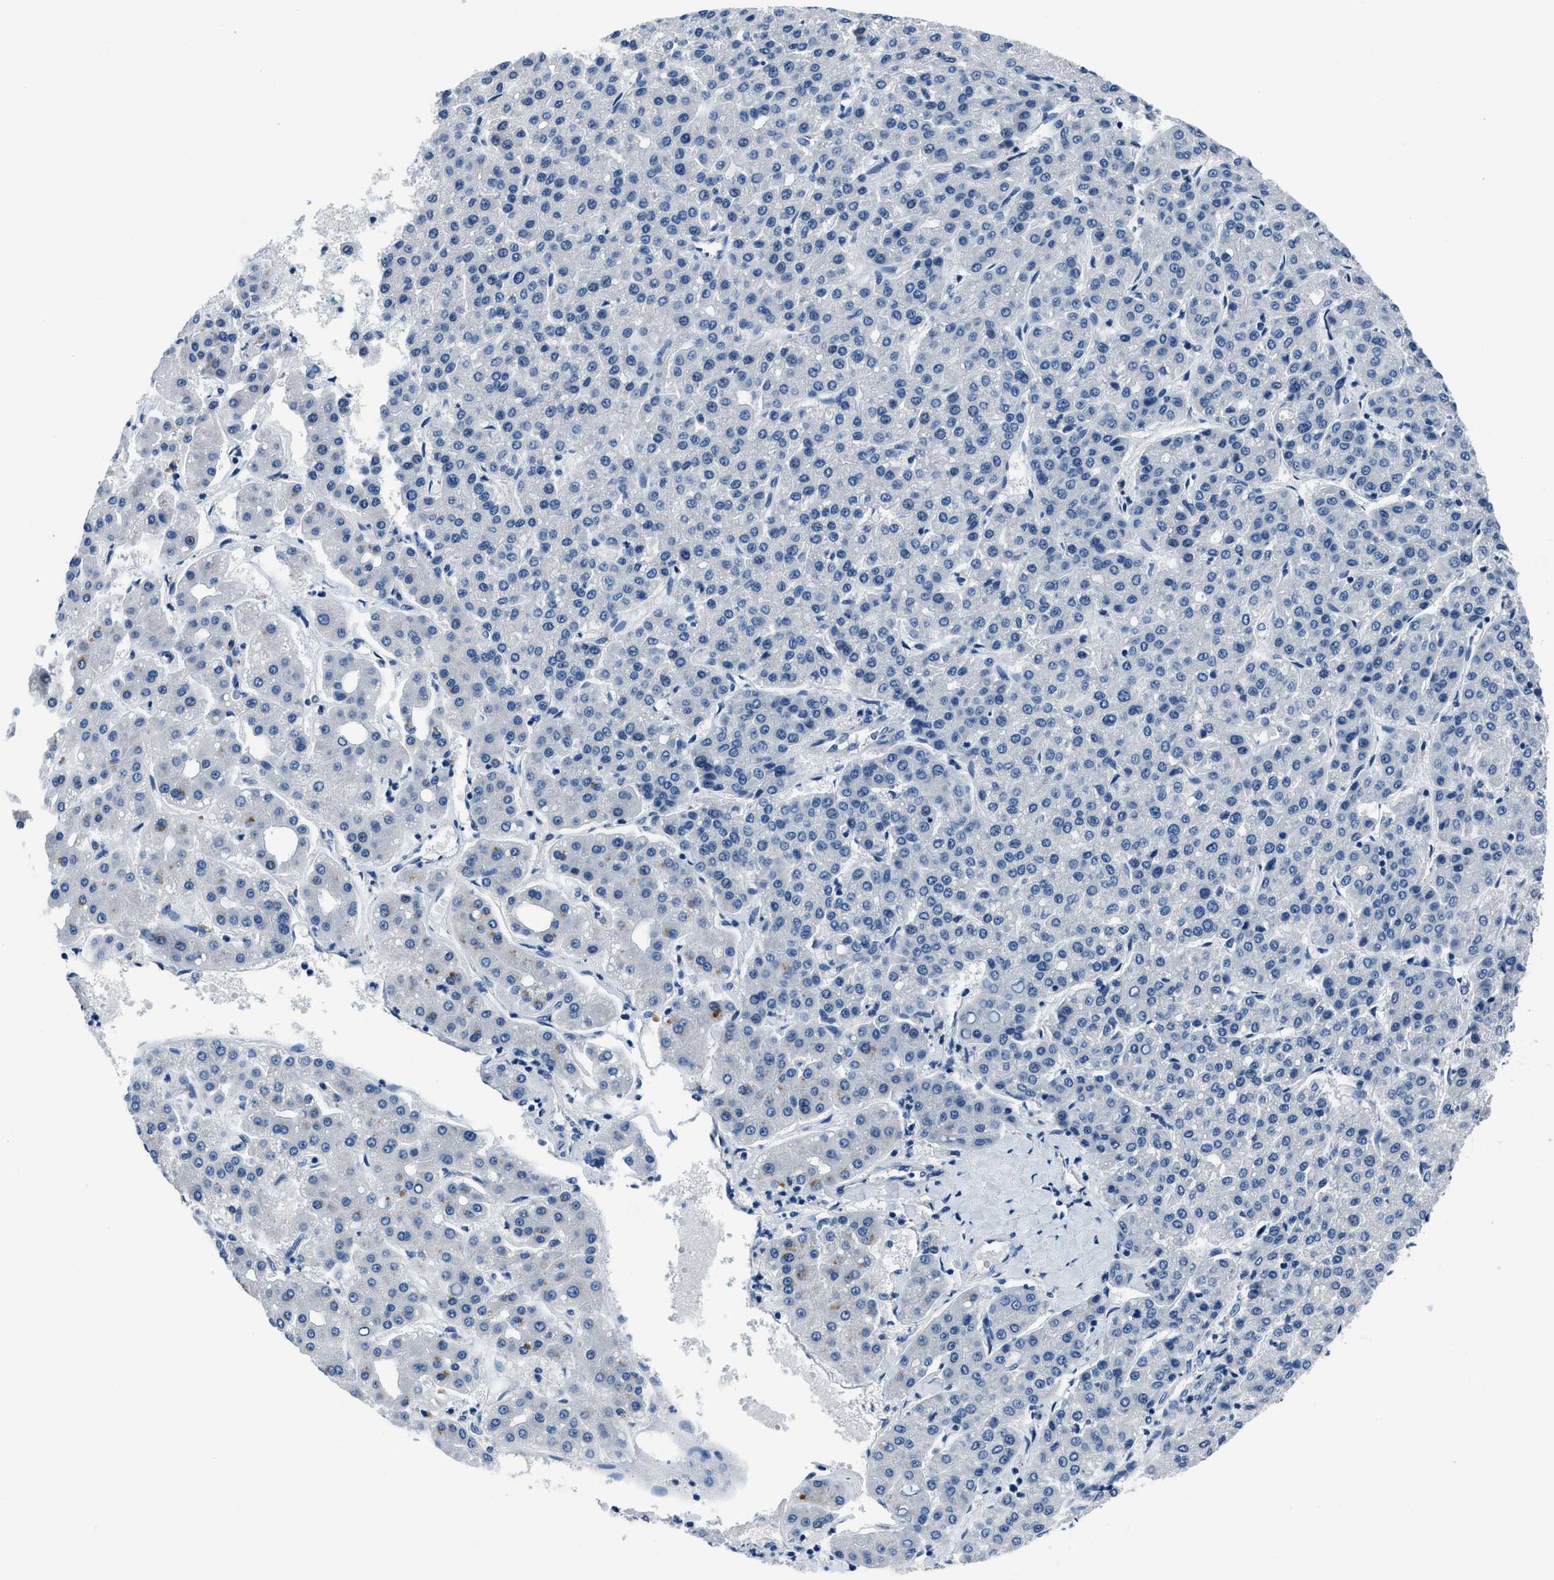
{"staining": {"intensity": "negative", "quantity": "none", "location": "none"}, "tissue": "liver cancer", "cell_type": "Tumor cells", "image_type": "cancer", "snomed": [{"axis": "morphology", "description": "Carcinoma, Hepatocellular, NOS"}, {"axis": "topography", "description": "Liver"}], "caption": "A histopathology image of human liver hepatocellular carcinoma is negative for staining in tumor cells.", "gene": "GJA3", "patient": {"sex": "male", "age": 65}}